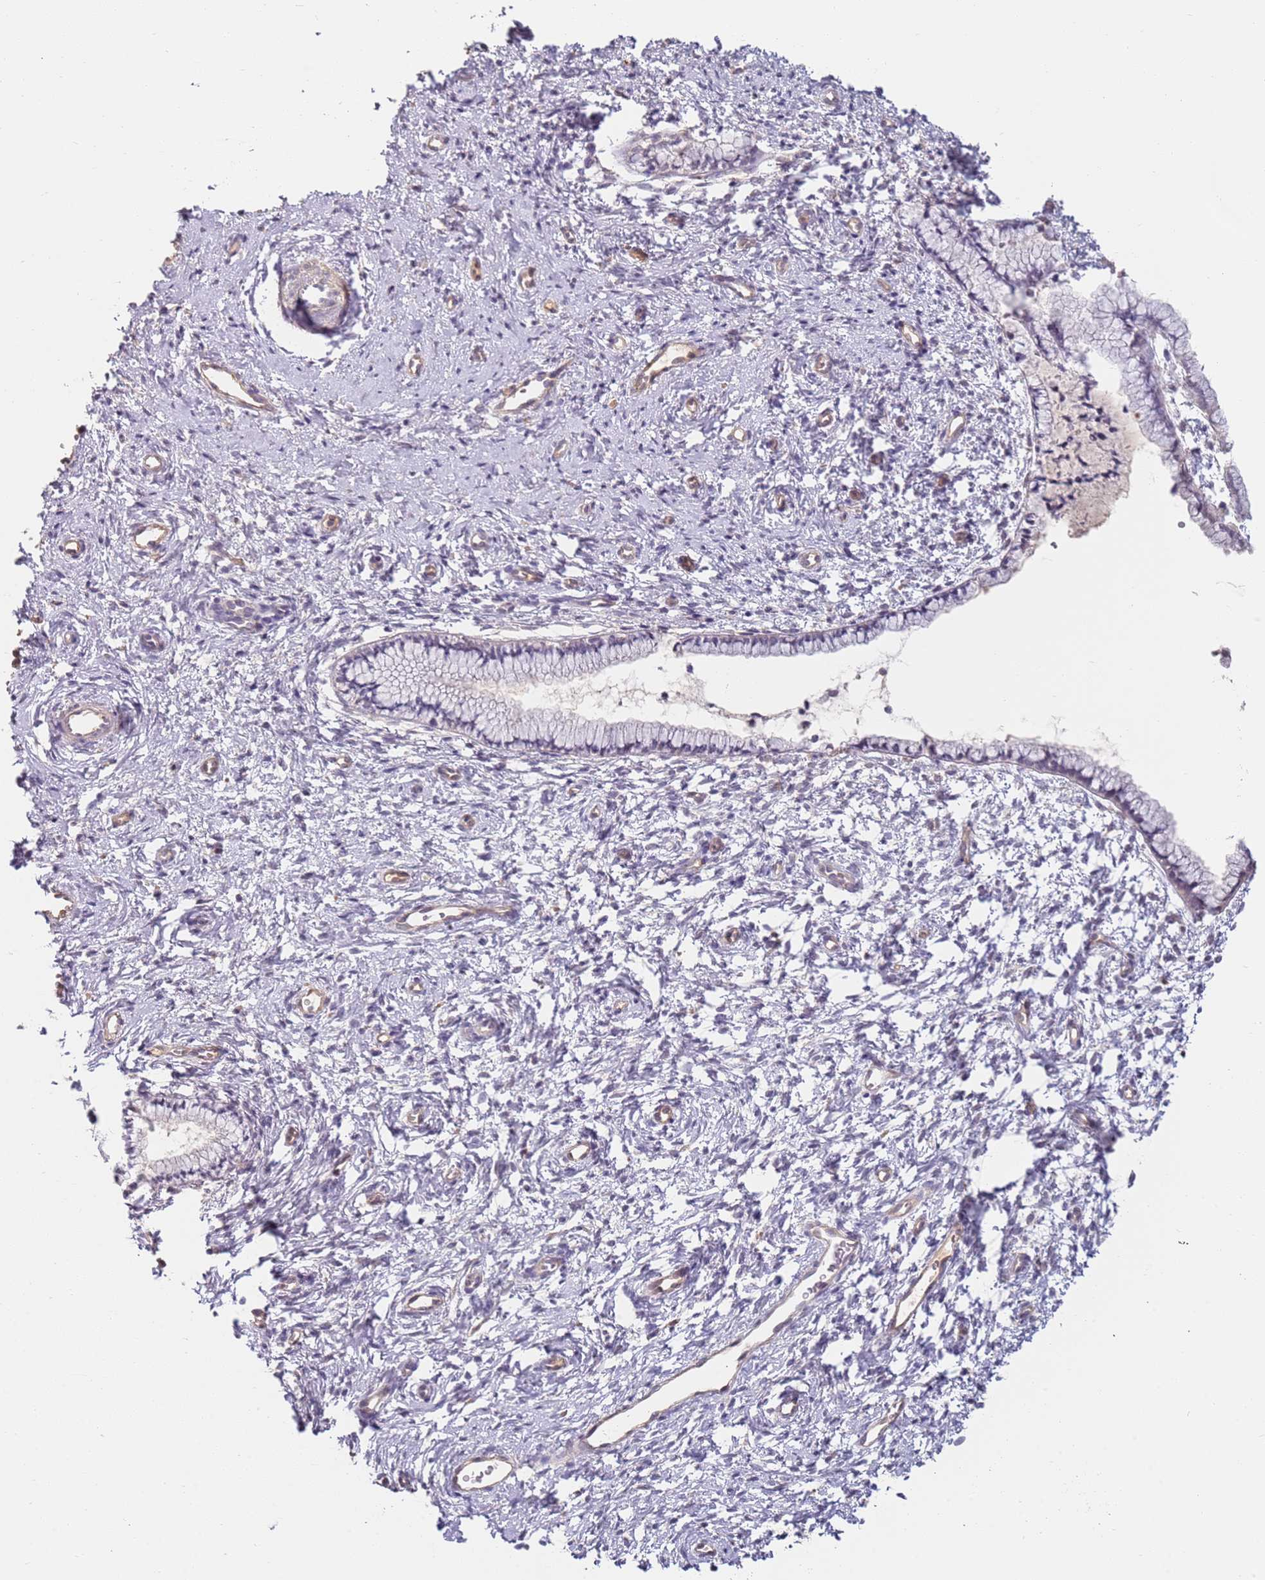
{"staining": {"intensity": "negative", "quantity": "none", "location": "none"}, "tissue": "cervix", "cell_type": "Glandular cells", "image_type": "normal", "snomed": [{"axis": "morphology", "description": "Normal tissue, NOS"}, {"axis": "topography", "description": "Cervix"}], "caption": "Image shows no protein staining in glandular cells of normal cervix. The staining is performed using DAB (3,3'-diaminobenzidine) brown chromogen with nuclei counter-stained in using hematoxylin.", "gene": "WDR93", "patient": {"sex": "female", "age": 57}}